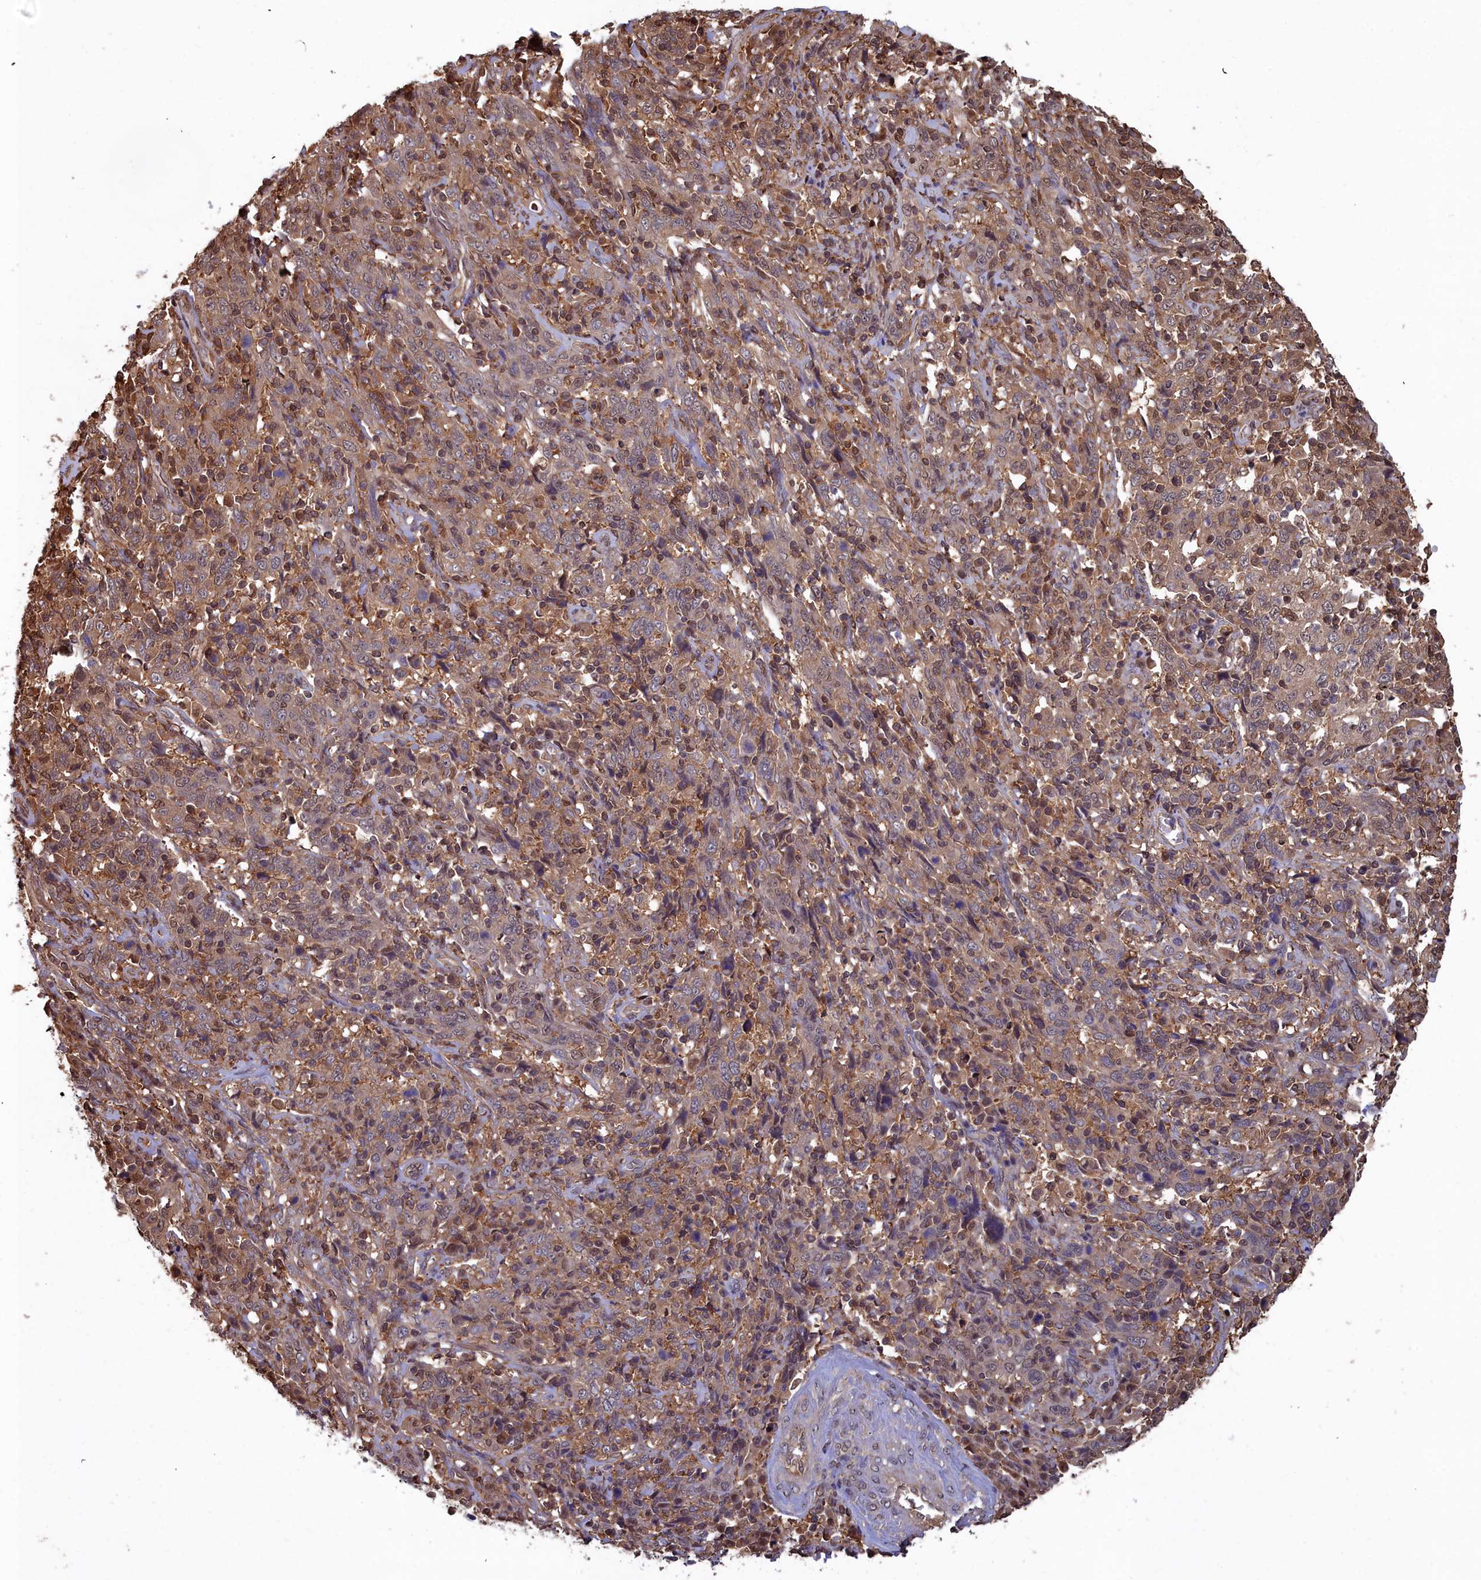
{"staining": {"intensity": "weak", "quantity": ">75%", "location": "cytoplasmic/membranous,nuclear"}, "tissue": "cervical cancer", "cell_type": "Tumor cells", "image_type": "cancer", "snomed": [{"axis": "morphology", "description": "Squamous cell carcinoma, NOS"}, {"axis": "topography", "description": "Cervix"}], "caption": "This image shows cervical cancer (squamous cell carcinoma) stained with immunohistochemistry to label a protein in brown. The cytoplasmic/membranous and nuclear of tumor cells show weak positivity for the protein. Nuclei are counter-stained blue.", "gene": "GFRA2", "patient": {"sex": "female", "age": 46}}